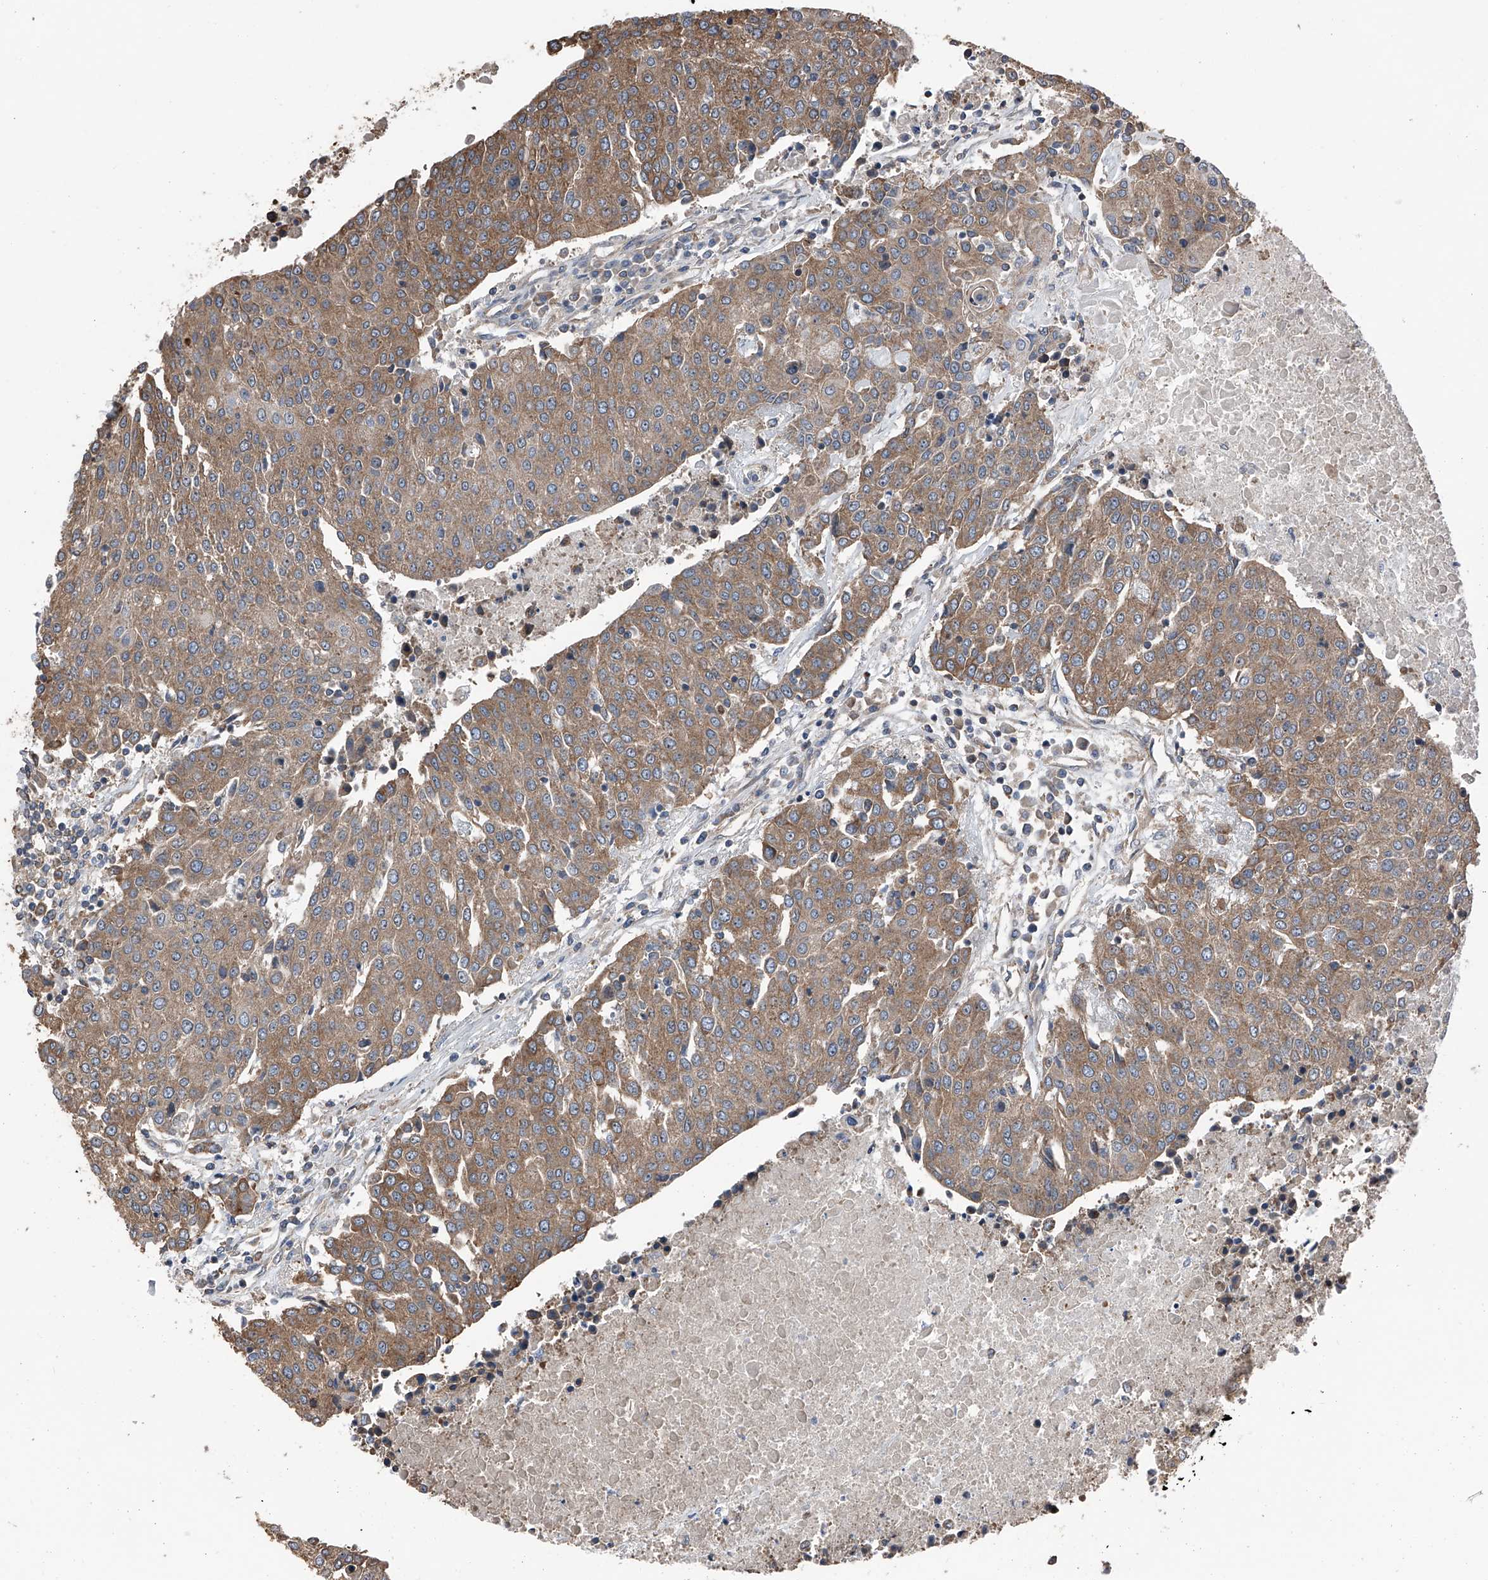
{"staining": {"intensity": "moderate", "quantity": ">75%", "location": "cytoplasmic/membranous"}, "tissue": "urothelial cancer", "cell_type": "Tumor cells", "image_type": "cancer", "snomed": [{"axis": "morphology", "description": "Urothelial carcinoma, High grade"}, {"axis": "topography", "description": "Urinary bladder"}], "caption": "High-magnification brightfield microscopy of urothelial cancer stained with DAB (3,3'-diaminobenzidine) (brown) and counterstained with hematoxylin (blue). tumor cells exhibit moderate cytoplasmic/membranous staining is identified in approximately>75% of cells.", "gene": "KCNJ2", "patient": {"sex": "female", "age": 85}}